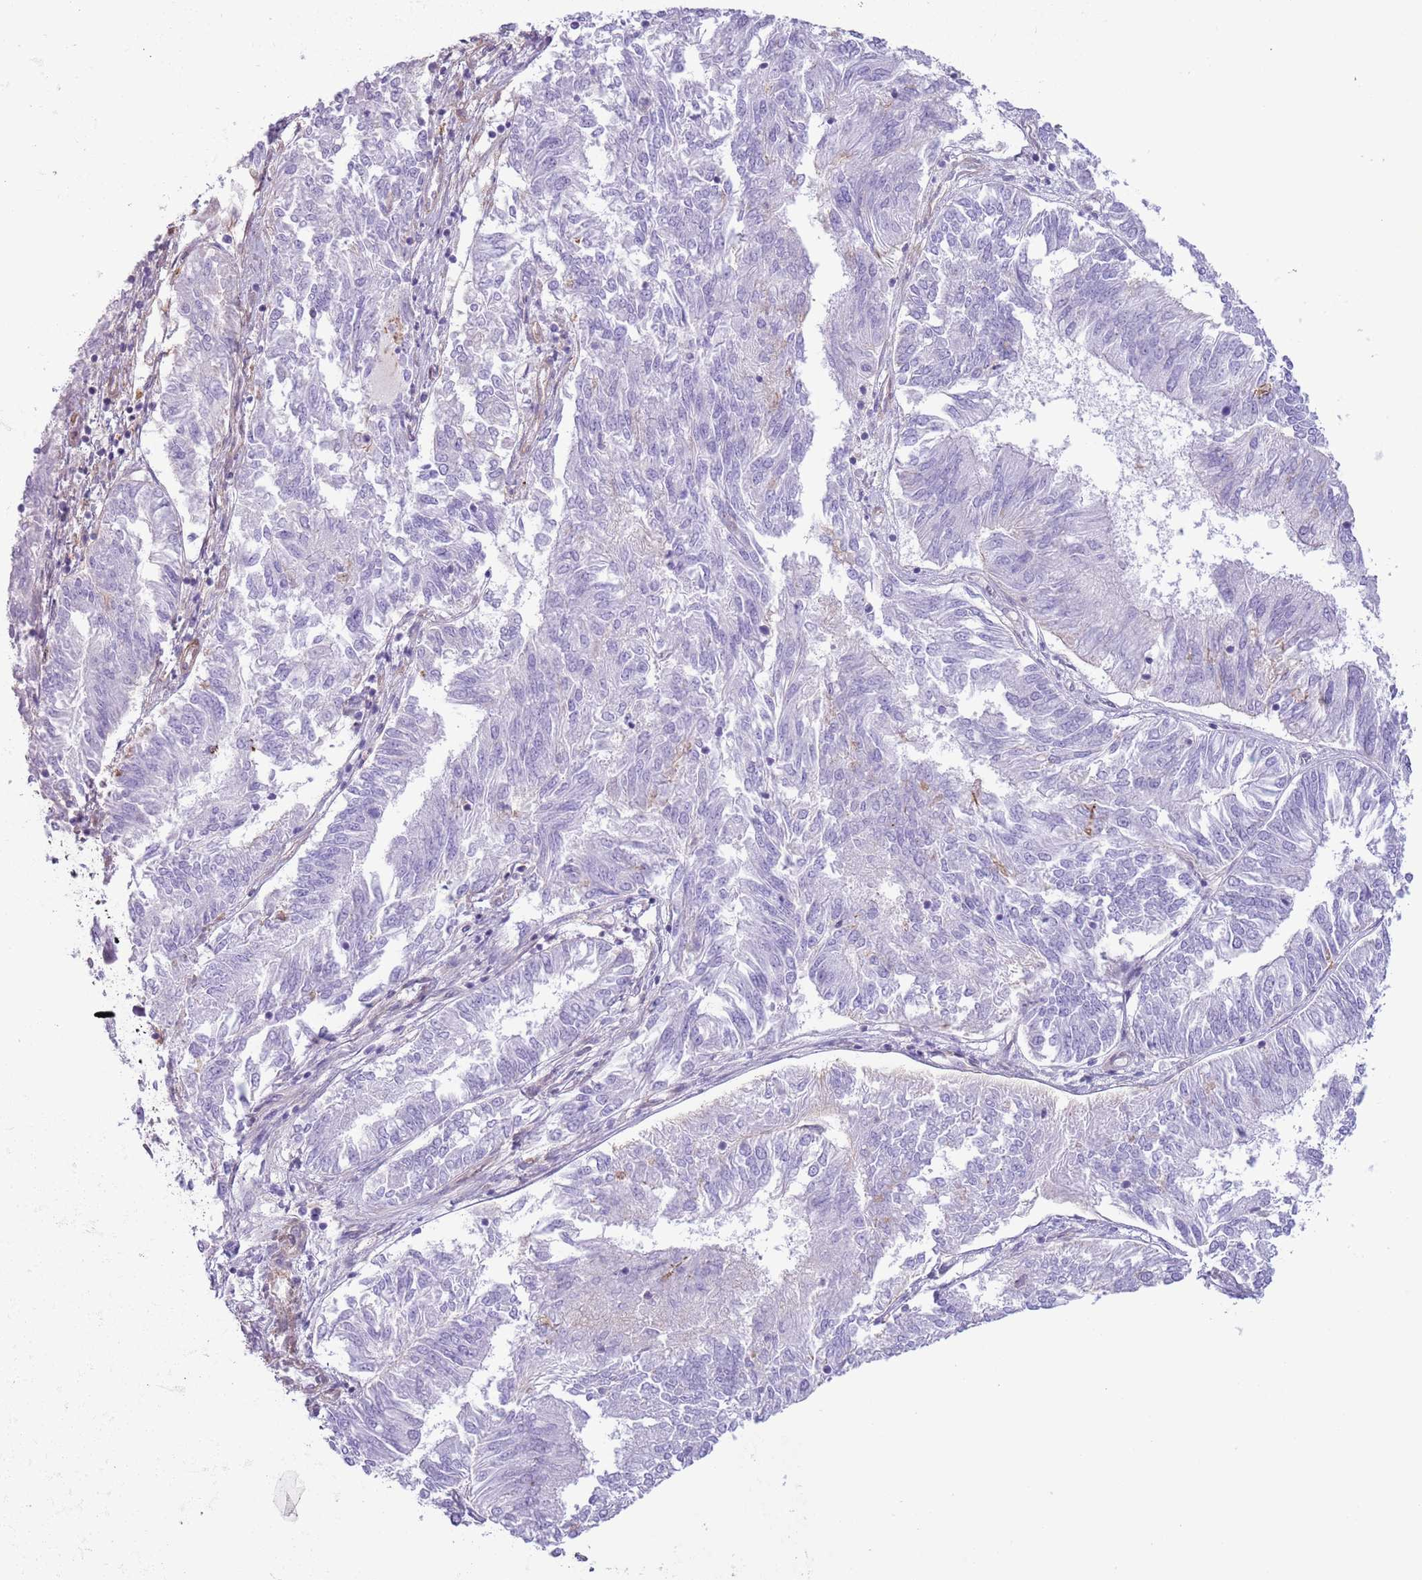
{"staining": {"intensity": "negative", "quantity": "none", "location": "none"}, "tissue": "endometrial cancer", "cell_type": "Tumor cells", "image_type": "cancer", "snomed": [{"axis": "morphology", "description": "Adenocarcinoma, NOS"}, {"axis": "topography", "description": "Endometrium"}], "caption": "Protein analysis of endometrial adenocarcinoma displays no significant positivity in tumor cells.", "gene": "RBP3", "patient": {"sex": "female", "age": 58}}